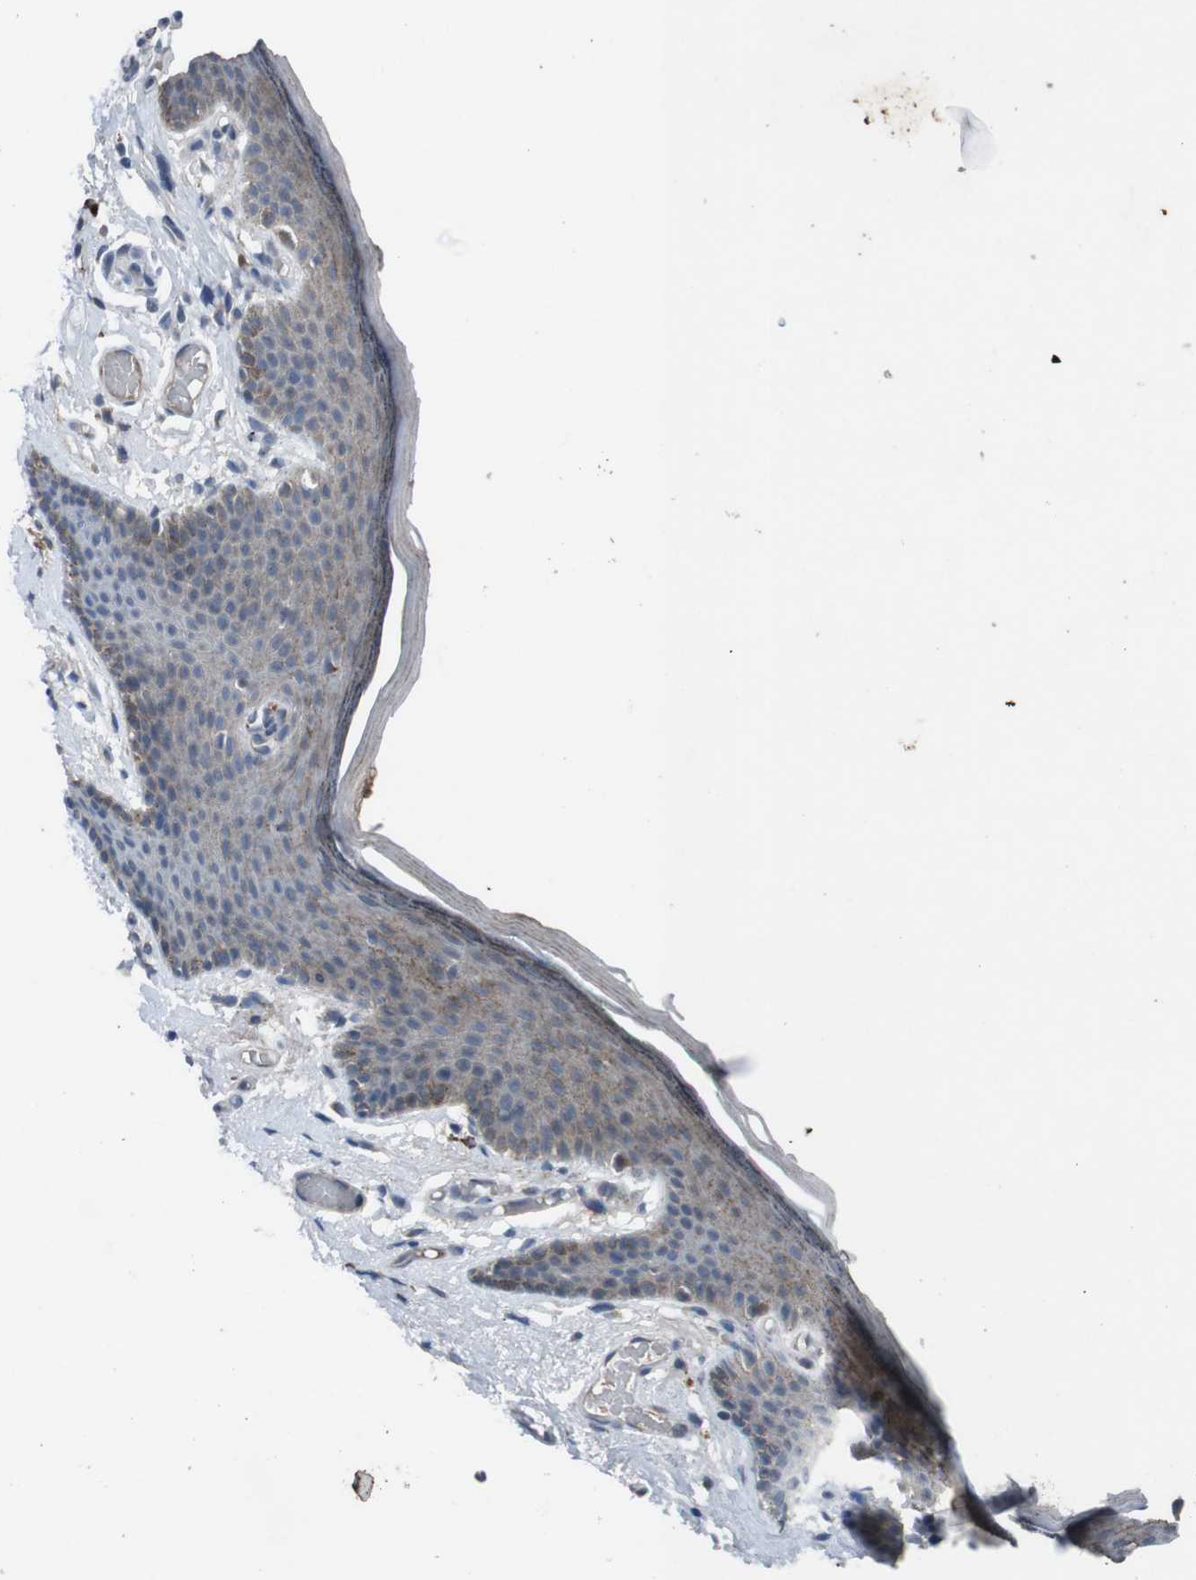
{"staining": {"intensity": "moderate", "quantity": "25%-75%", "location": "cytoplasmic/membranous"}, "tissue": "skin", "cell_type": "Epidermal cells", "image_type": "normal", "snomed": [{"axis": "morphology", "description": "Normal tissue, NOS"}, {"axis": "topography", "description": "Vulva"}], "caption": "IHC (DAB (3,3'-diaminobenzidine)) staining of unremarkable skin exhibits moderate cytoplasmic/membranous protein staining in about 25%-75% of epidermal cells.", "gene": "EFNA5", "patient": {"sex": "female", "age": 54}}